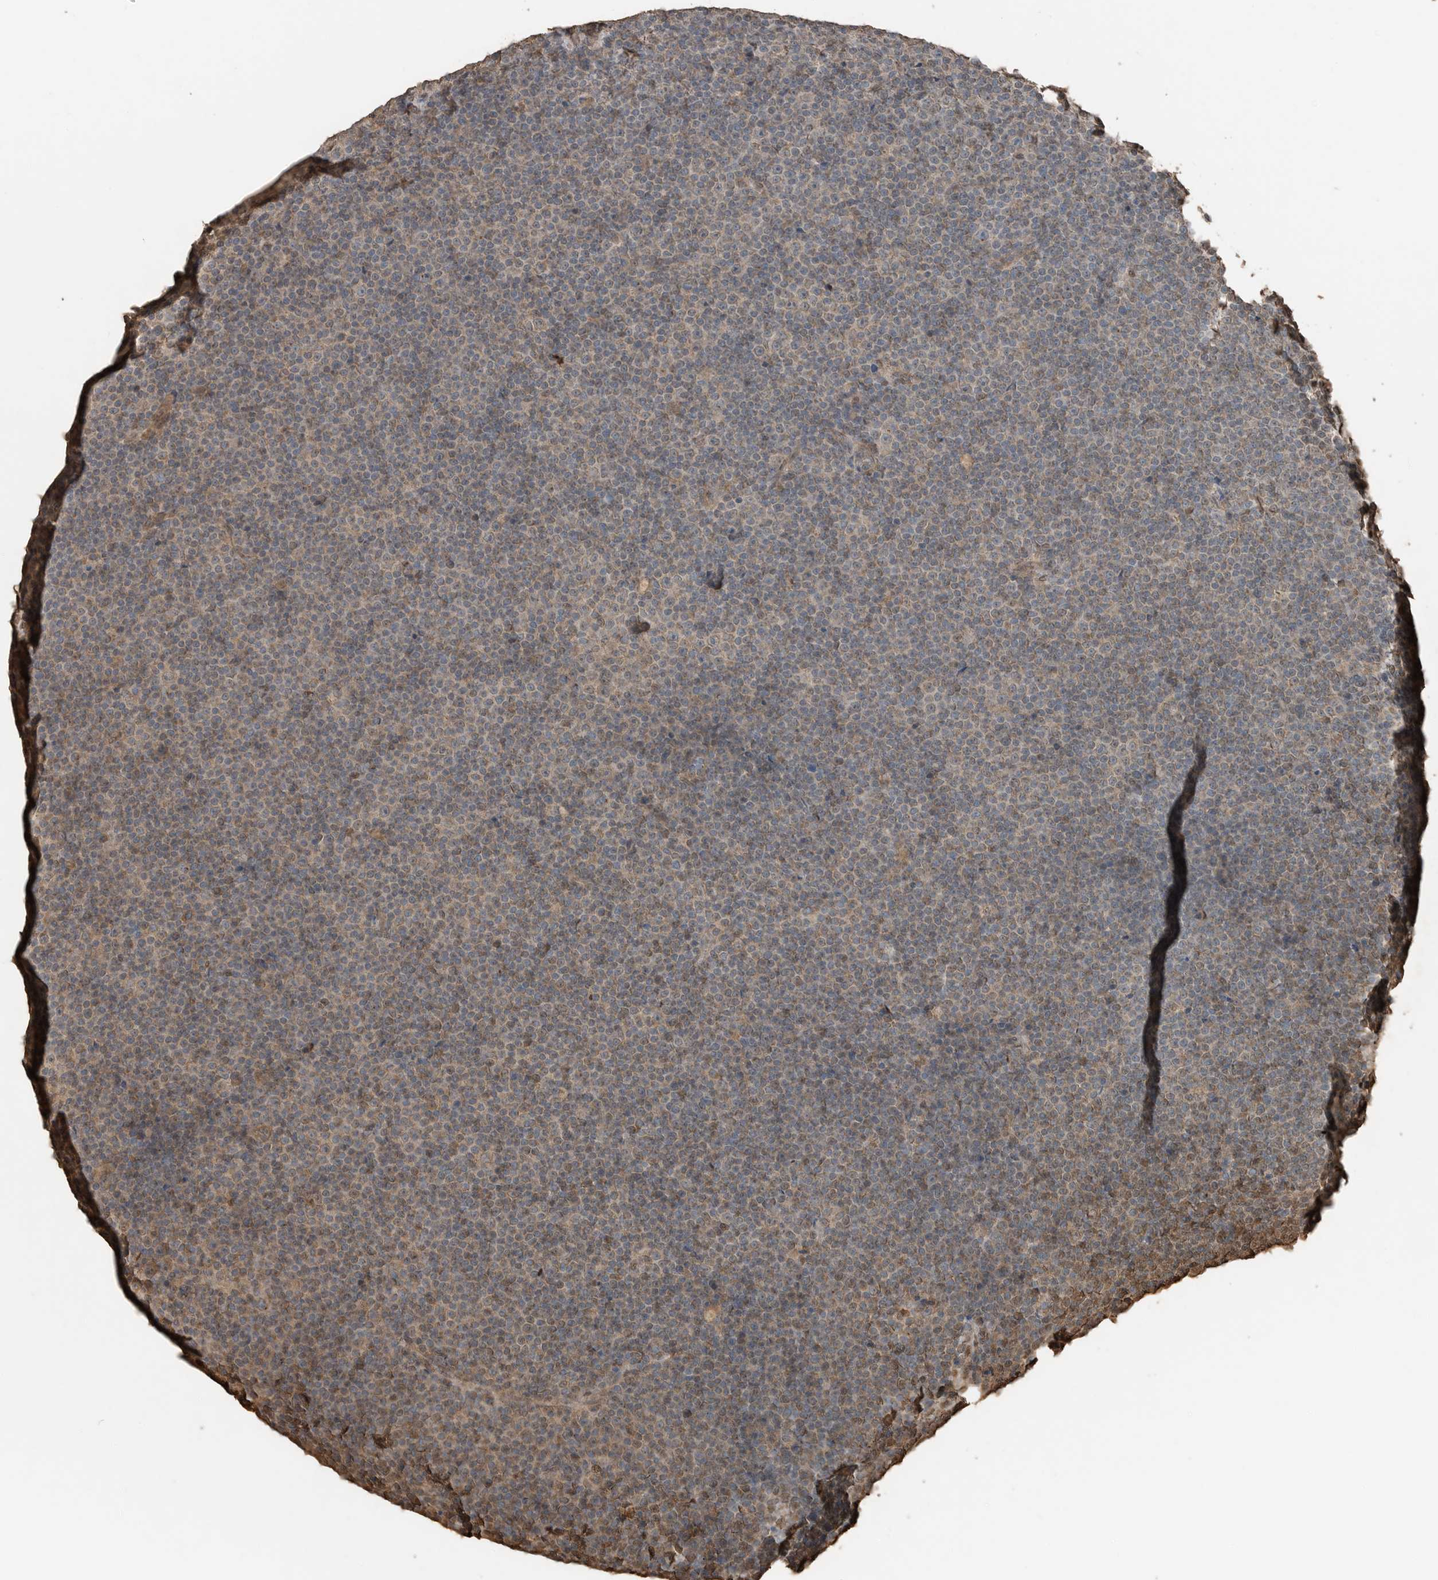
{"staining": {"intensity": "negative", "quantity": "none", "location": "none"}, "tissue": "lymphoma", "cell_type": "Tumor cells", "image_type": "cancer", "snomed": [{"axis": "morphology", "description": "Malignant lymphoma, non-Hodgkin's type, Low grade"}, {"axis": "topography", "description": "Lymph node"}], "caption": "Immunohistochemistry of human malignant lymphoma, non-Hodgkin's type (low-grade) reveals no expression in tumor cells. The staining is performed using DAB brown chromogen with nuclei counter-stained in using hematoxylin.", "gene": "BLZF1", "patient": {"sex": "female", "age": 67}}